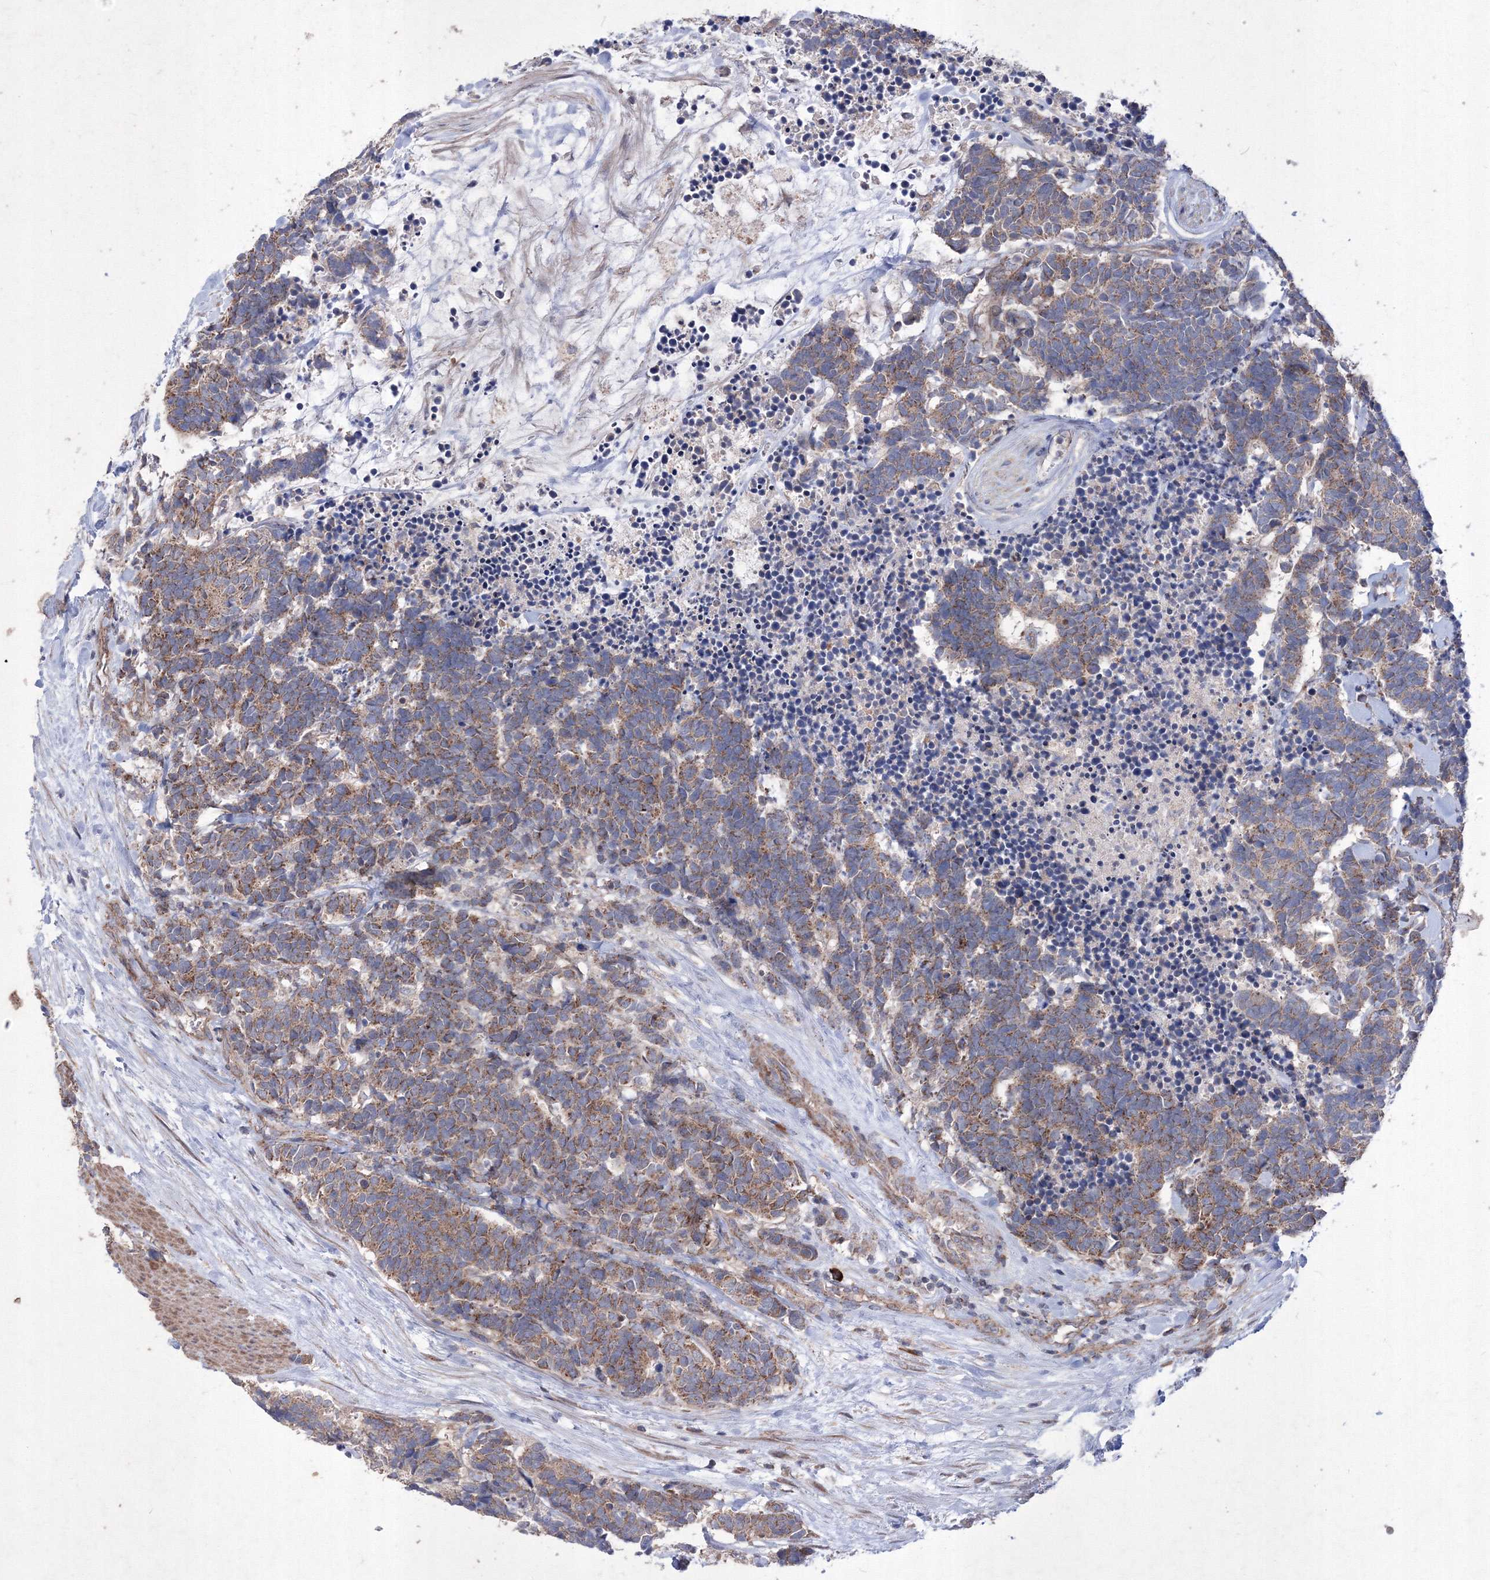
{"staining": {"intensity": "moderate", "quantity": ">75%", "location": "cytoplasmic/membranous"}, "tissue": "carcinoid", "cell_type": "Tumor cells", "image_type": "cancer", "snomed": [{"axis": "morphology", "description": "Carcinoma, NOS"}, {"axis": "morphology", "description": "Carcinoid, malignant, NOS"}, {"axis": "topography", "description": "Urinary bladder"}], "caption": "This image exhibits carcinoid stained with IHC to label a protein in brown. The cytoplasmic/membranous of tumor cells show moderate positivity for the protein. Nuclei are counter-stained blue.", "gene": "MTRF1L", "patient": {"sex": "male", "age": 57}}